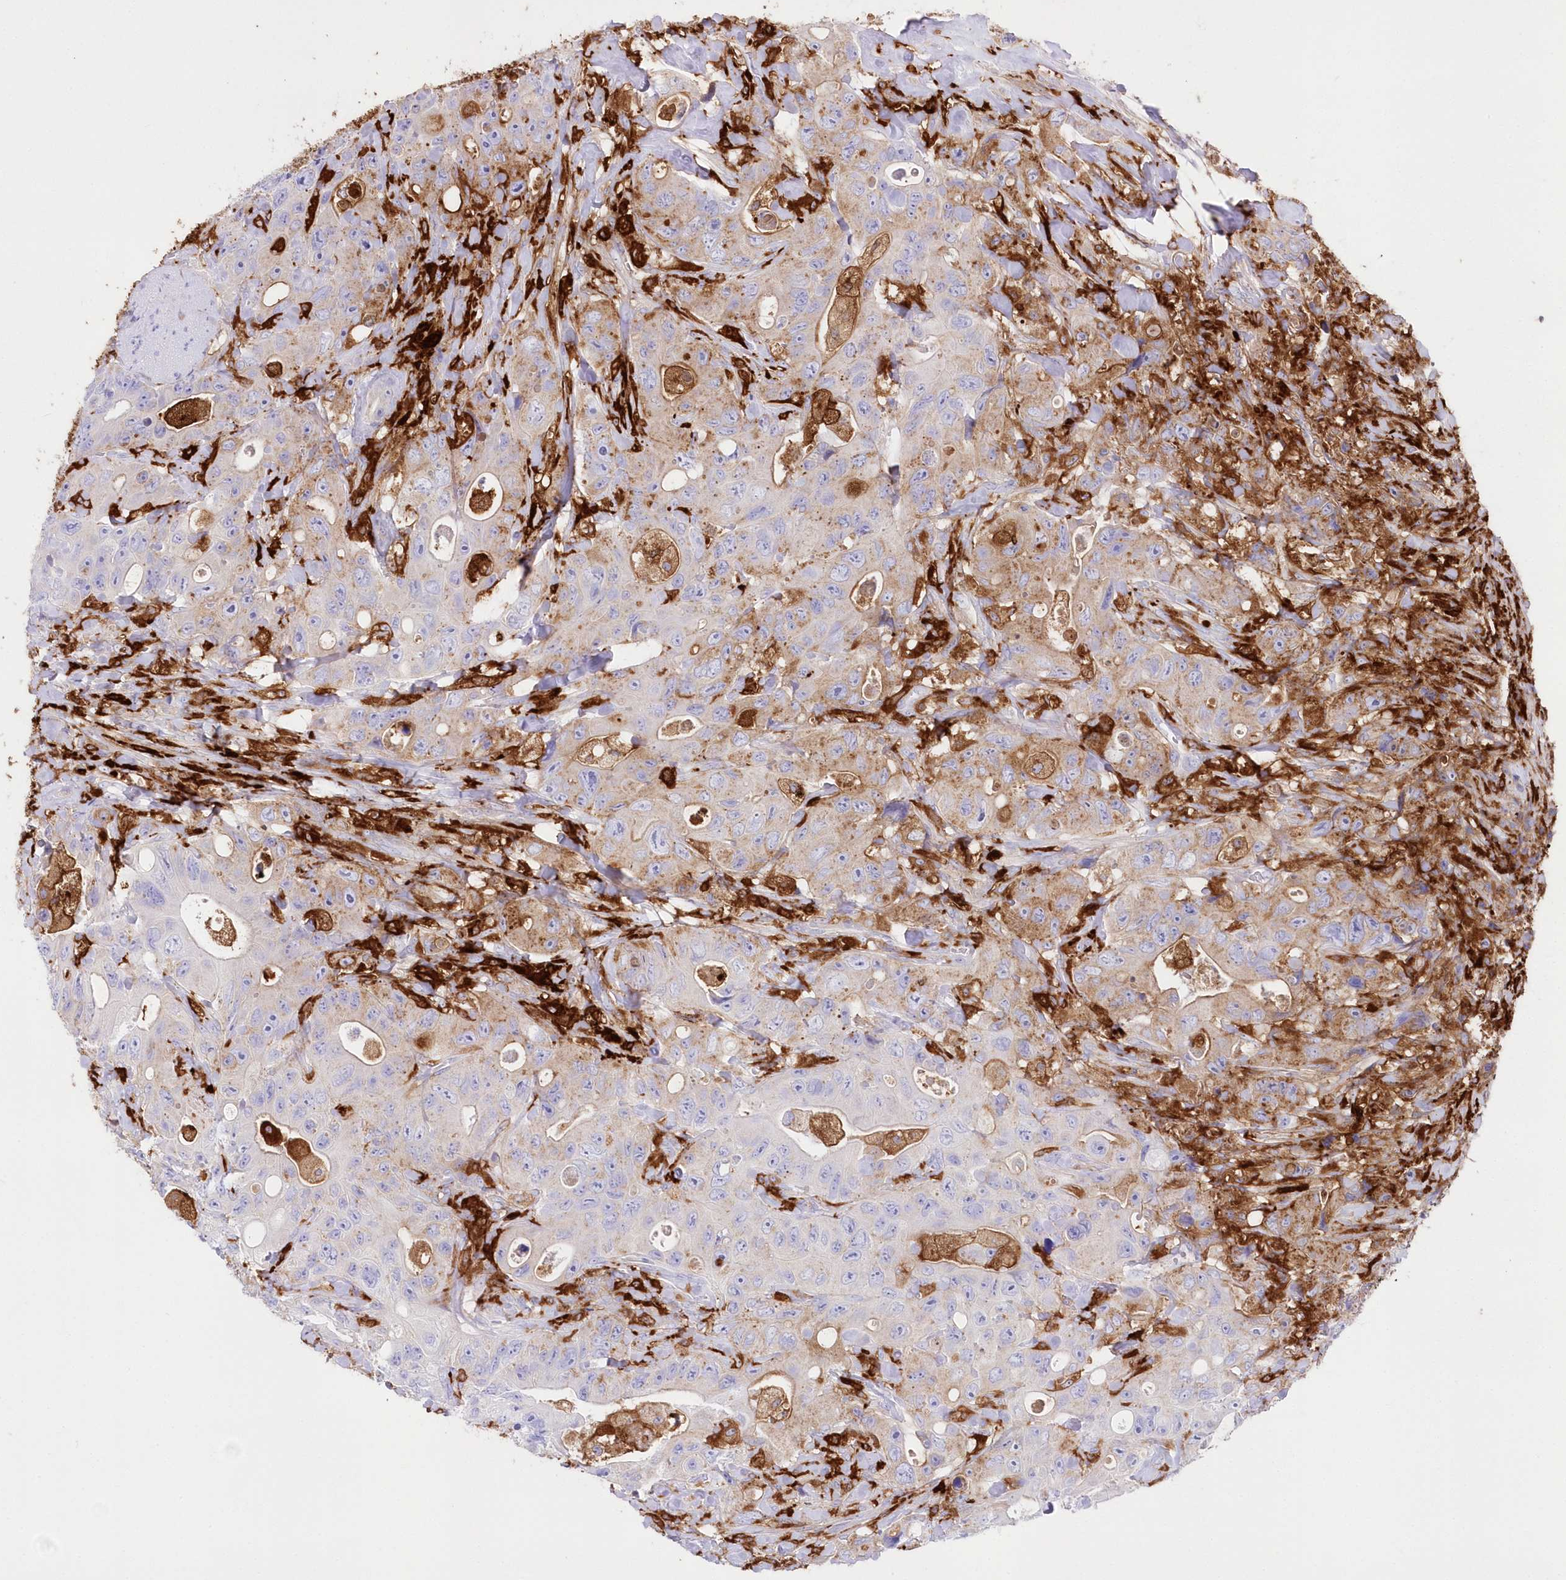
{"staining": {"intensity": "moderate", "quantity": "<25%", "location": "cytoplasmic/membranous"}, "tissue": "colorectal cancer", "cell_type": "Tumor cells", "image_type": "cancer", "snomed": [{"axis": "morphology", "description": "Adenocarcinoma, NOS"}, {"axis": "topography", "description": "Colon"}], "caption": "The histopathology image shows immunohistochemical staining of colorectal adenocarcinoma. There is moderate cytoplasmic/membranous positivity is appreciated in about <25% of tumor cells. Using DAB (3,3'-diaminobenzidine) (brown) and hematoxylin (blue) stains, captured at high magnification using brightfield microscopy.", "gene": "DNAJC19", "patient": {"sex": "female", "age": 46}}